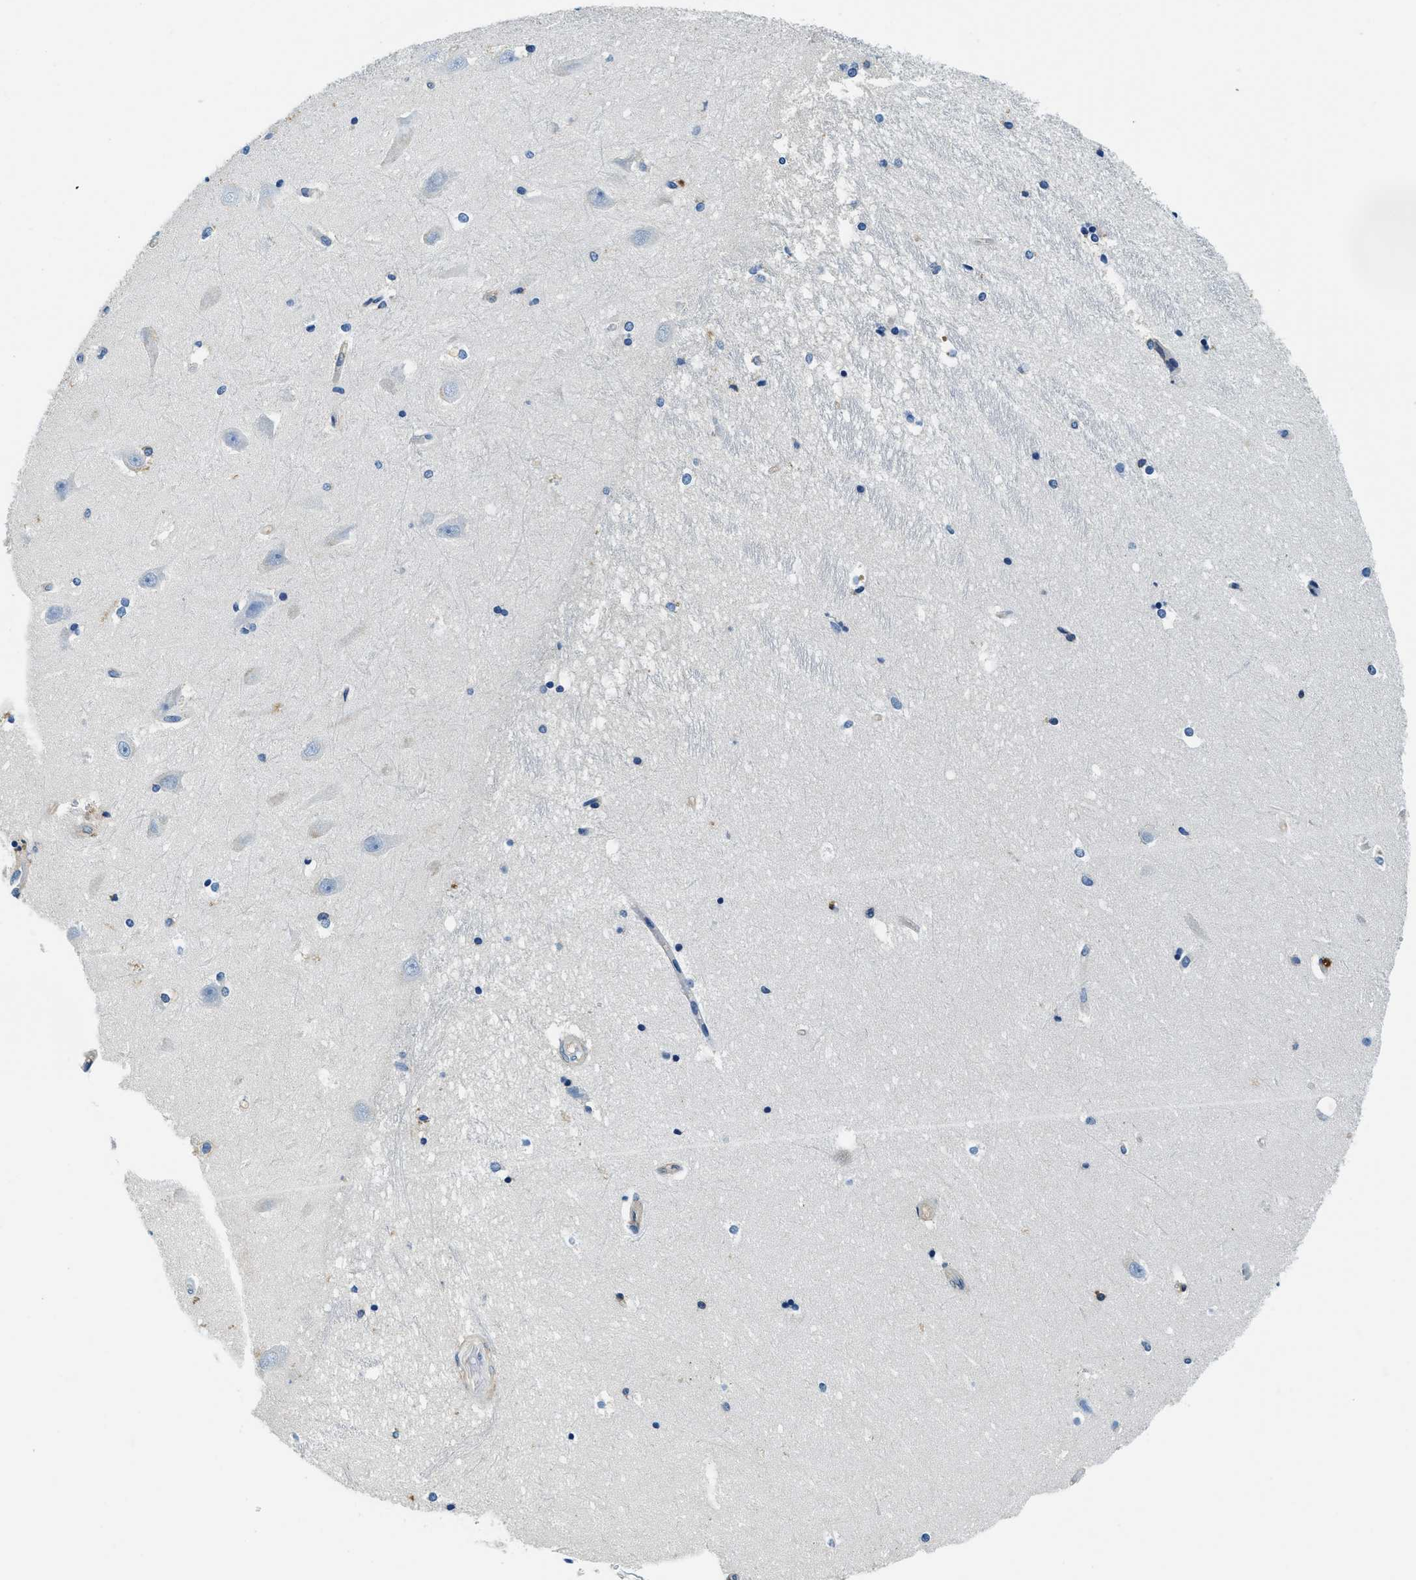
{"staining": {"intensity": "negative", "quantity": "none", "location": "none"}, "tissue": "hippocampus", "cell_type": "Glial cells", "image_type": "normal", "snomed": [{"axis": "morphology", "description": "Normal tissue, NOS"}, {"axis": "topography", "description": "Hippocampus"}], "caption": "The immunohistochemistry (IHC) photomicrograph has no significant staining in glial cells of hippocampus. (DAB (3,3'-diaminobenzidine) immunohistochemistry (IHC), high magnification).", "gene": "TWF1", "patient": {"sex": "male", "age": 45}}